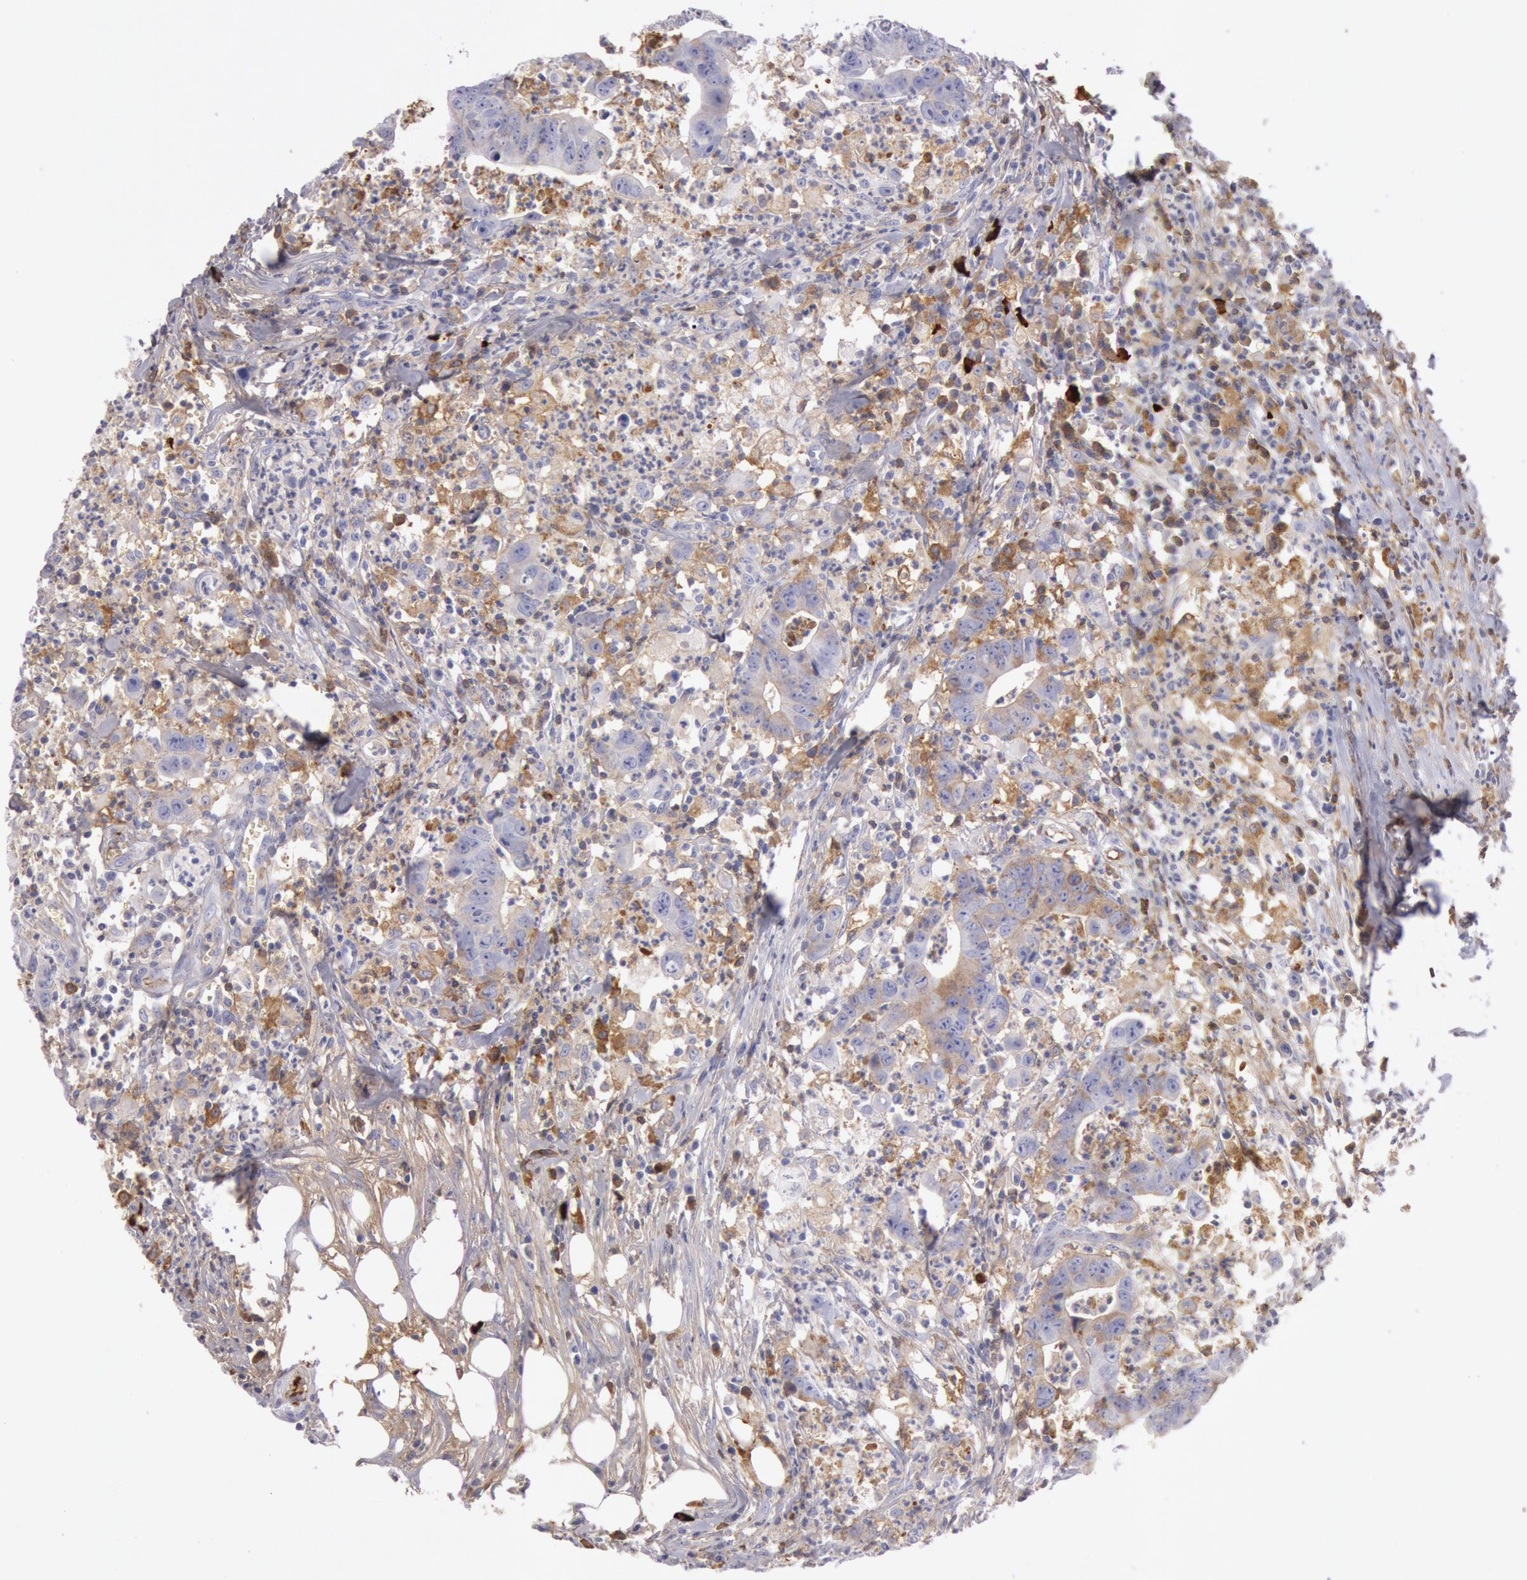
{"staining": {"intensity": "negative", "quantity": "none", "location": "none"}, "tissue": "colorectal cancer", "cell_type": "Tumor cells", "image_type": "cancer", "snomed": [{"axis": "morphology", "description": "Adenocarcinoma, NOS"}, {"axis": "topography", "description": "Colon"}], "caption": "Colorectal adenocarcinoma was stained to show a protein in brown. There is no significant staining in tumor cells.", "gene": "IGHA1", "patient": {"sex": "male", "age": 55}}